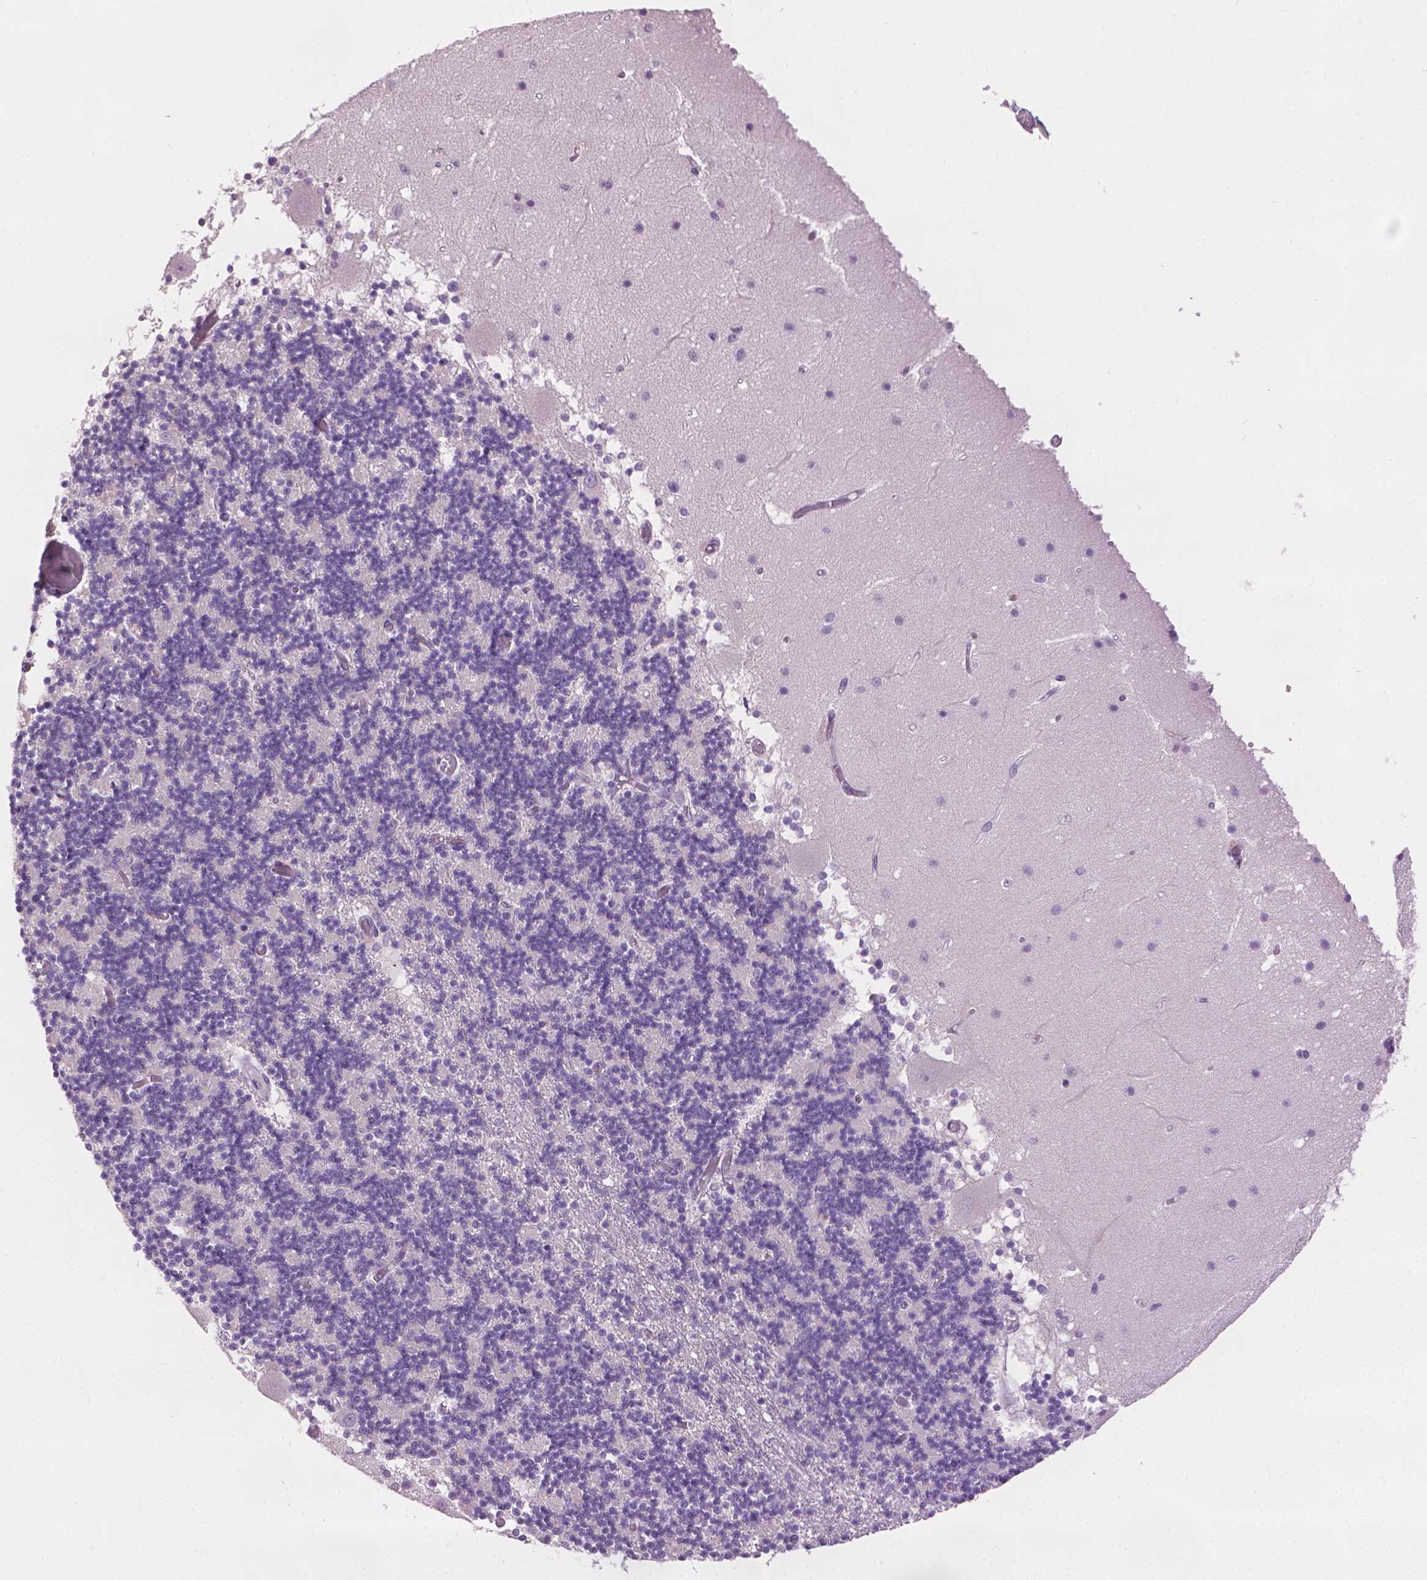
{"staining": {"intensity": "negative", "quantity": "none", "location": "none"}, "tissue": "cerebellum", "cell_type": "Cells in granular layer", "image_type": "normal", "snomed": [{"axis": "morphology", "description": "Normal tissue, NOS"}, {"axis": "topography", "description": "Cerebellum"}], "caption": "This photomicrograph is of unremarkable cerebellum stained with immunohistochemistry (IHC) to label a protein in brown with the nuclei are counter-stained blue. There is no positivity in cells in granular layer. (DAB IHC with hematoxylin counter stain).", "gene": "MLANA", "patient": {"sex": "female", "age": 28}}